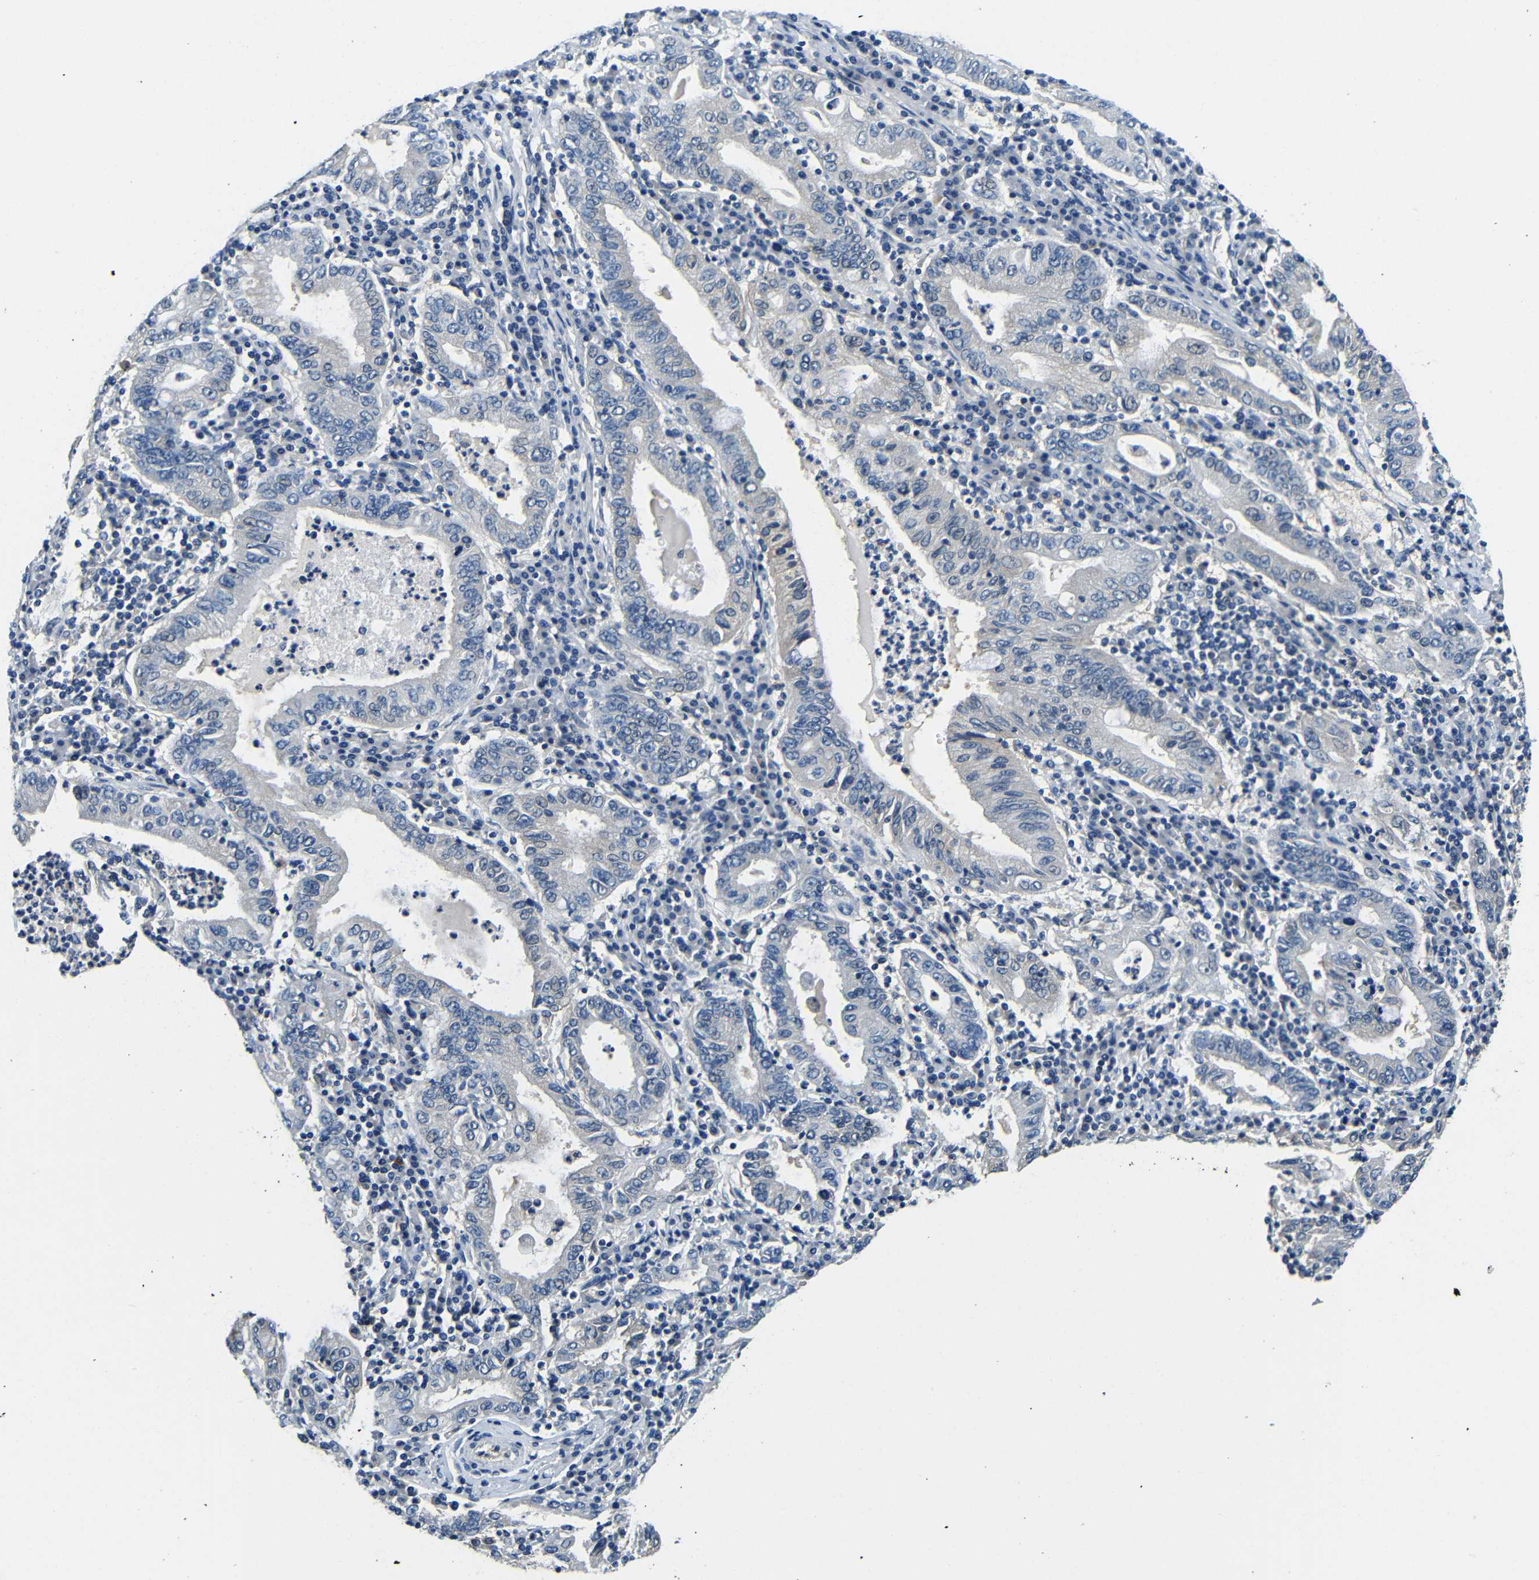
{"staining": {"intensity": "negative", "quantity": "none", "location": "none"}, "tissue": "stomach cancer", "cell_type": "Tumor cells", "image_type": "cancer", "snomed": [{"axis": "morphology", "description": "Normal tissue, NOS"}, {"axis": "morphology", "description": "Adenocarcinoma, NOS"}, {"axis": "topography", "description": "Esophagus"}, {"axis": "topography", "description": "Stomach, upper"}, {"axis": "topography", "description": "Peripheral nerve tissue"}], "caption": "Stomach cancer (adenocarcinoma) was stained to show a protein in brown. There is no significant positivity in tumor cells. (DAB immunohistochemistry (IHC) visualized using brightfield microscopy, high magnification).", "gene": "ADAP1", "patient": {"sex": "male", "age": 62}}